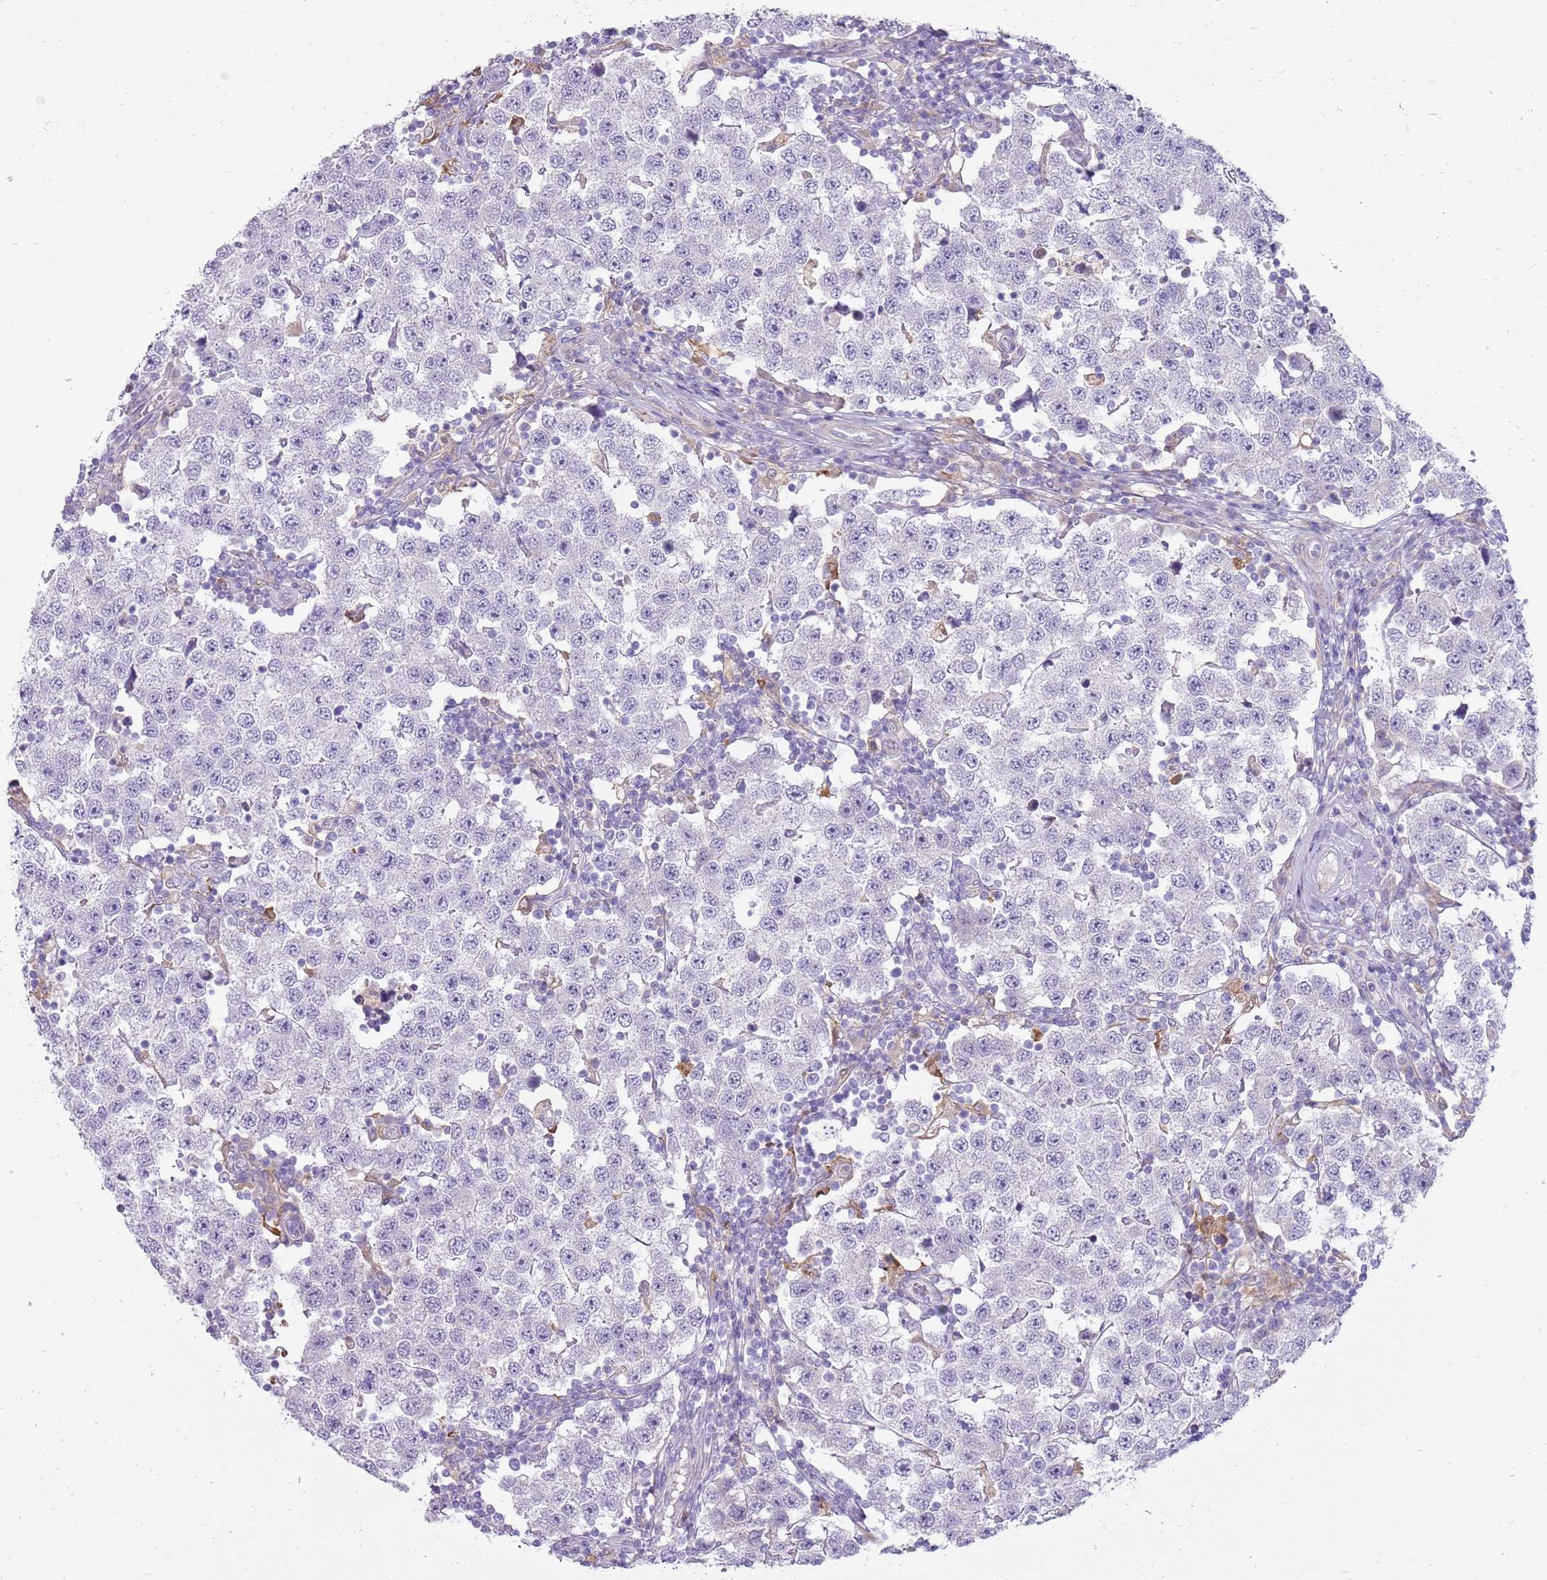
{"staining": {"intensity": "negative", "quantity": "none", "location": "none"}, "tissue": "testis cancer", "cell_type": "Tumor cells", "image_type": "cancer", "snomed": [{"axis": "morphology", "description": "Seminoma, NOS"}, {"axis": "topography", "description": "Testis"}], "caption": "Immunohistochemical staining of human seminoma (testis) demonstrates no significant expression in tumor cells. (Brightfield microscopy of DAB (3,3'-diaminobenzidine) immunohistochemistry at high magnification).", "gene": "DIPK1C", "patient": {"sex": "male", "age": 34}}